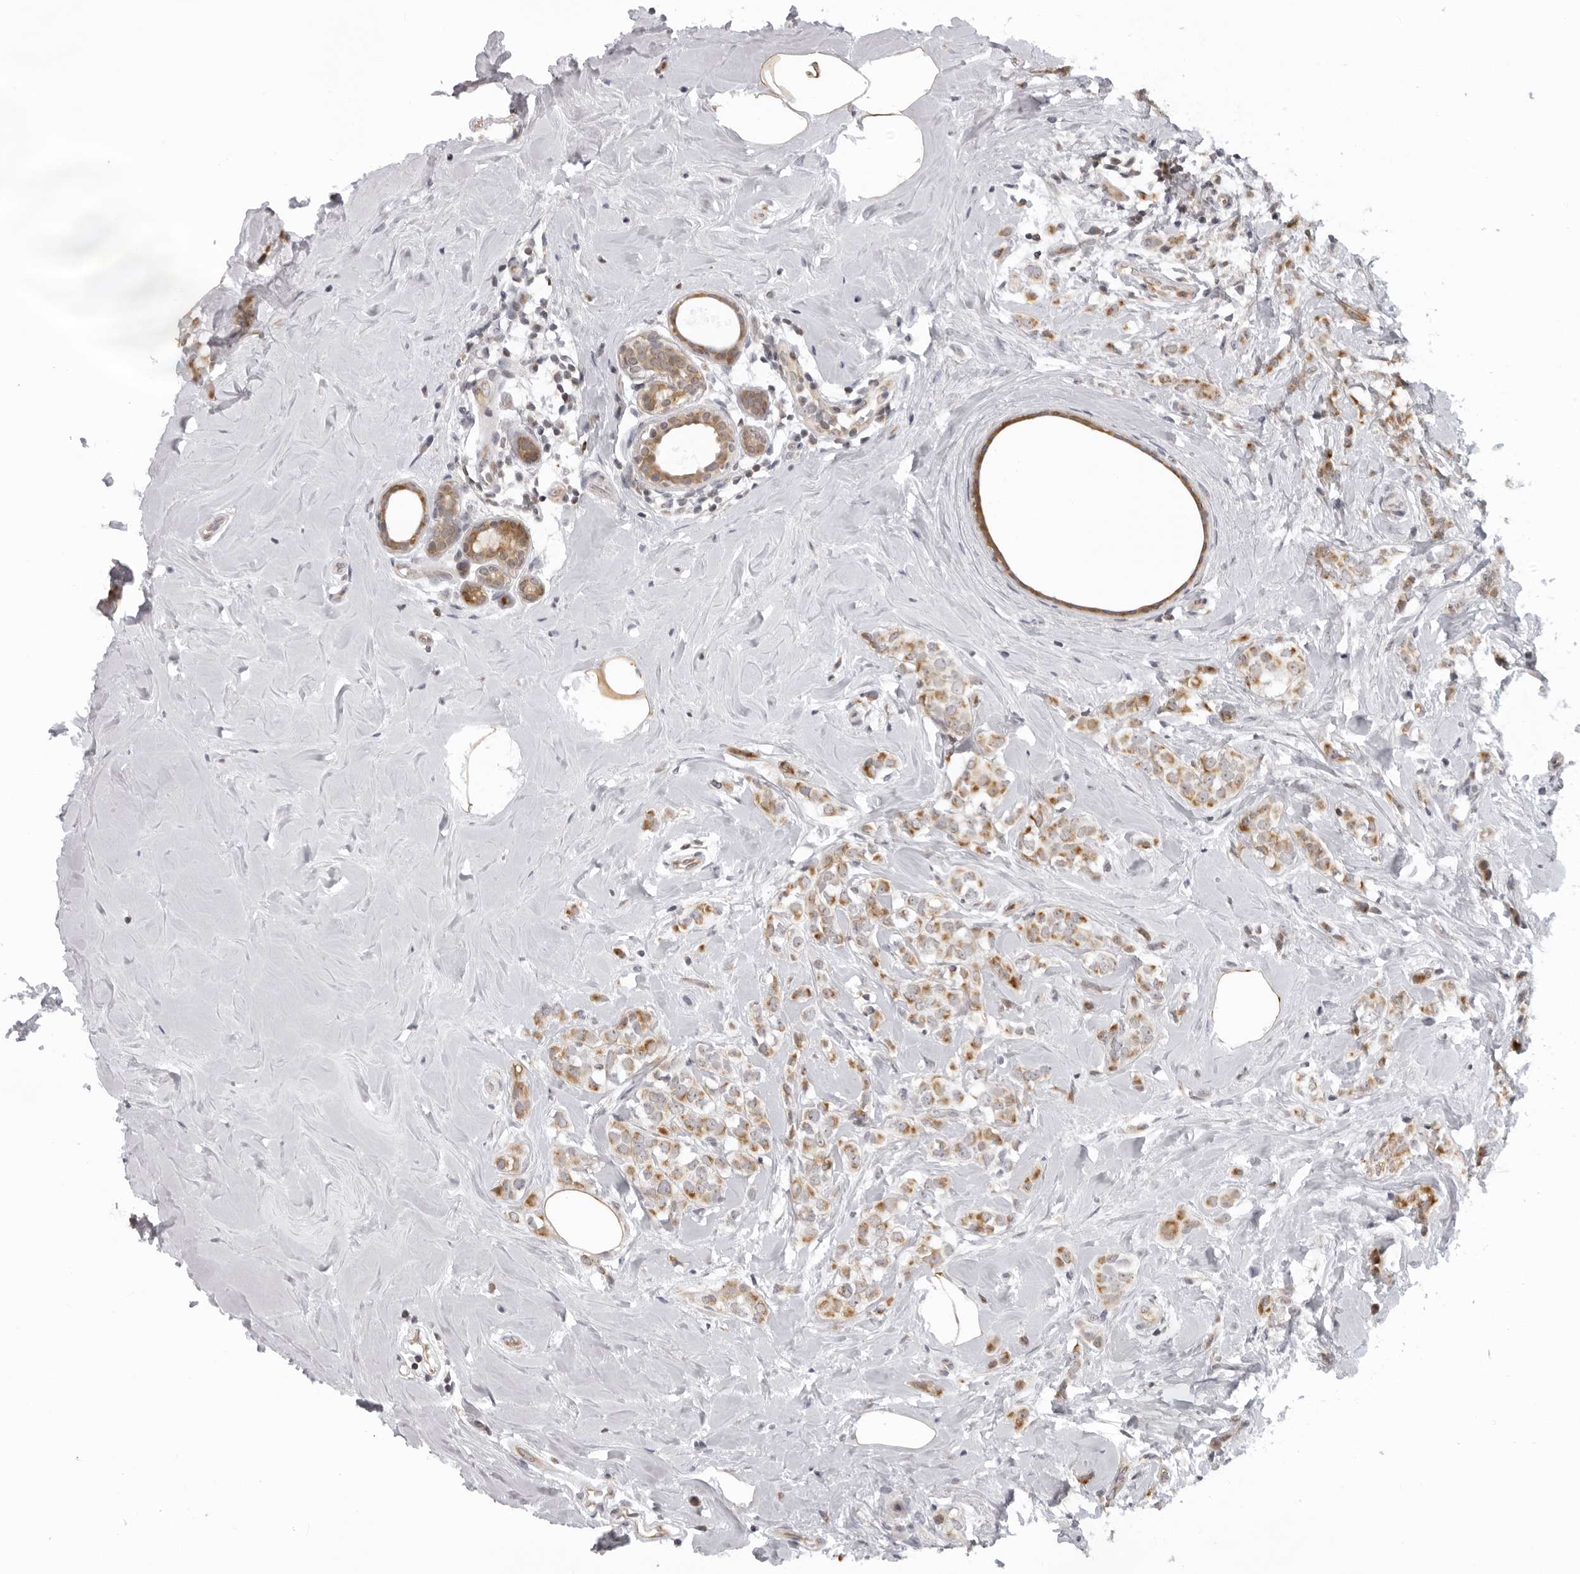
{"staining": {"intensity": "moderate", "quantity": ">75%", "location": "cytoplasmic/membranous"}, "tissue": "breast cancer", "cell_type": "Tumor cells", "image_type": "cancer", "snomed": [{"axis": "morphology", "description": "Lobular carcinoma"}, {"axis": "topography", "description": "Breast"}], "caption": "Protein staining of breast lobular carcinoma tissue displays moderate cytoplasmic/membranous expression in about >75% of tumor cells.", "gene": "MRPS15", "patient": {"sex": "female", "age": 47}}